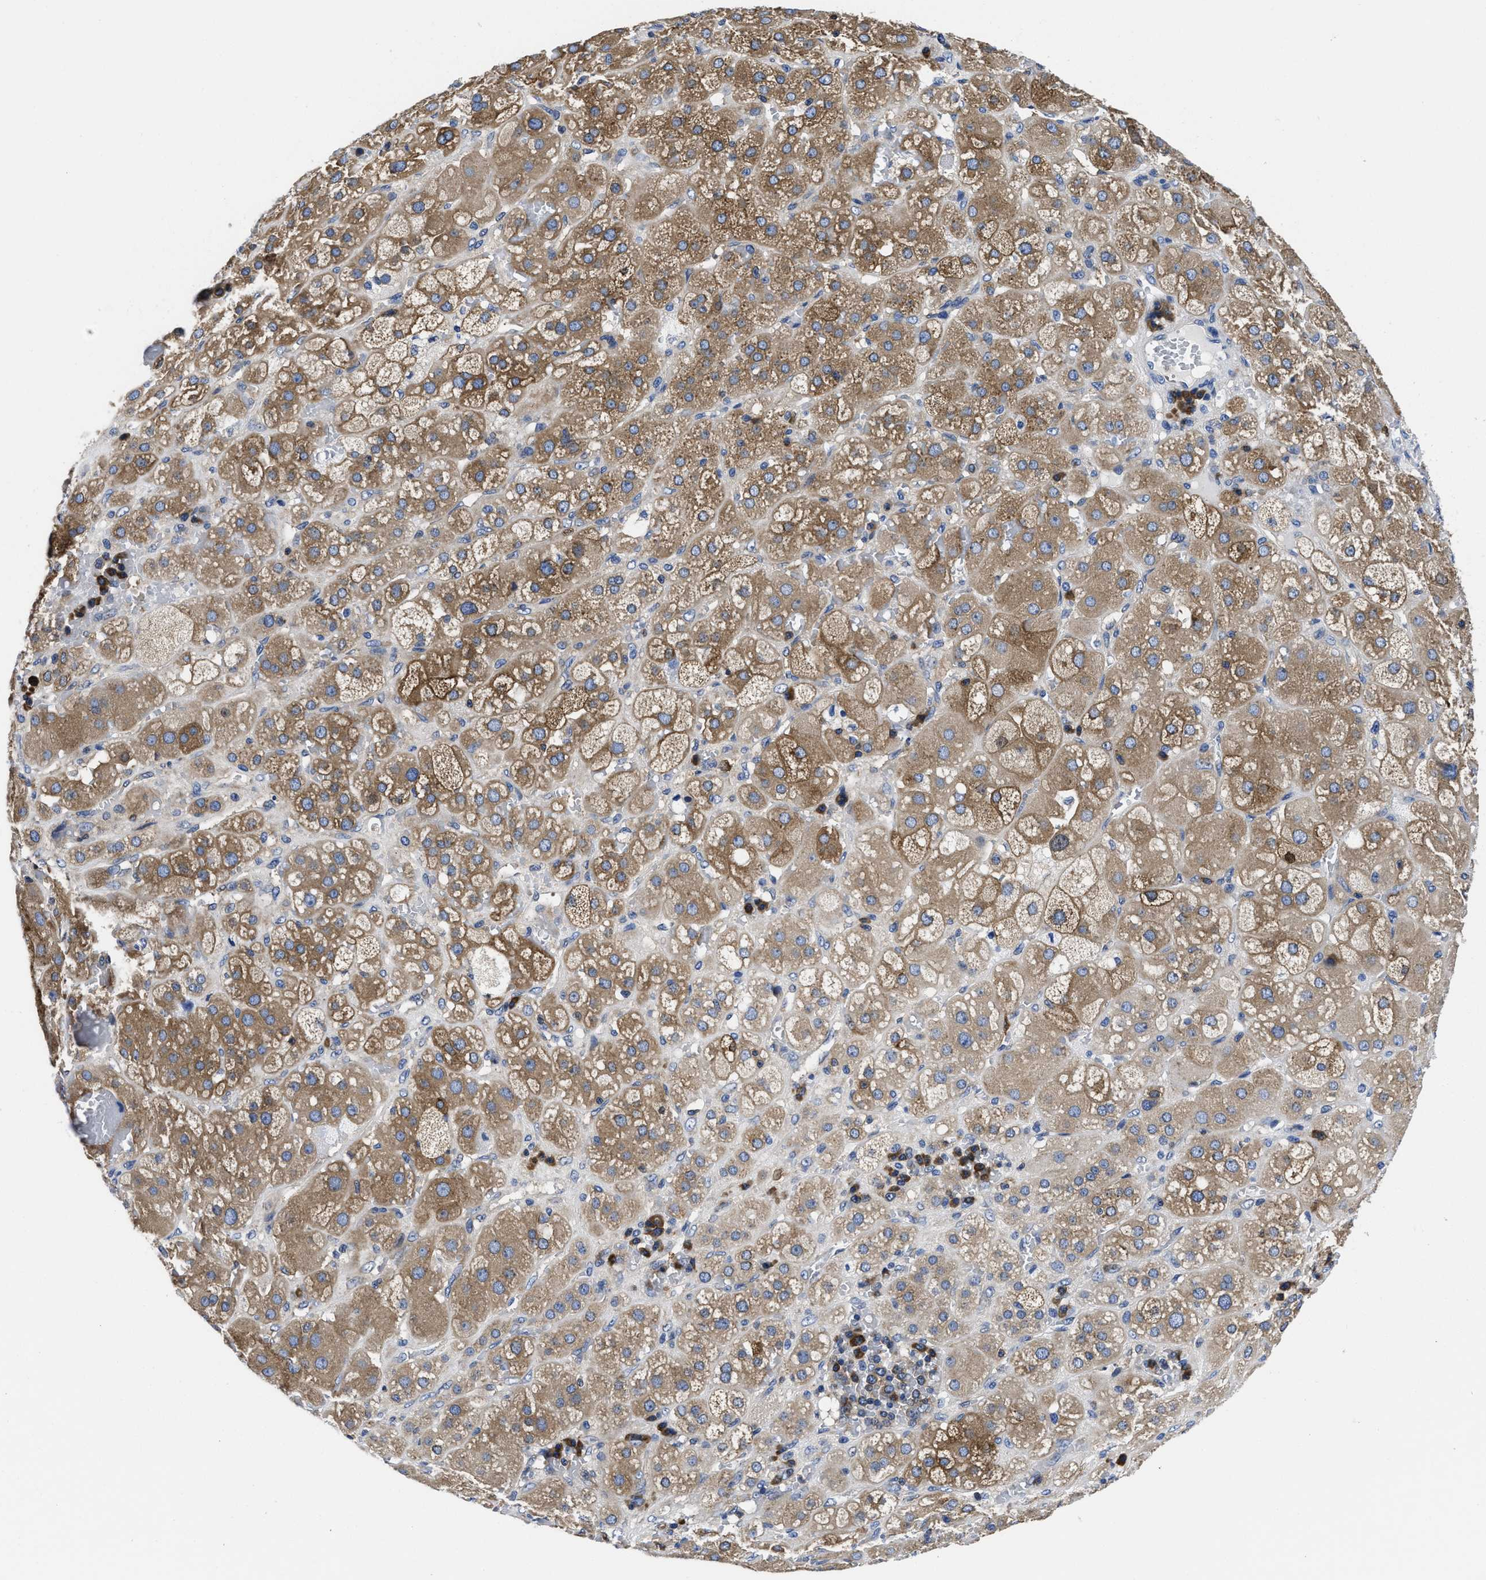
{"staining": {"intensity": "moderate", "quantity": ">75%", "location": "cytoplasmic/membranous"}, "tissue": "adrenal gland", "cell_type": "Glandular cells", "image_type": "normal", "snomed": [{"axis": "morphology", "description": "Normal tissue, NOS"}, {"axis": "topography", "description": "Adrenal gland"}], "caption": "Immunohistochemical staining of benign adrenal gland shows moderate cytoplasmic/membranous protein positivity in approximately >75% of glandular cells. Using DAB (brown) and hematoxylin (blue) stains, captured at high magnification using brightfield microscopy.", "gene": "YARS1", "patient": {"sex": "female", "age": 47}}